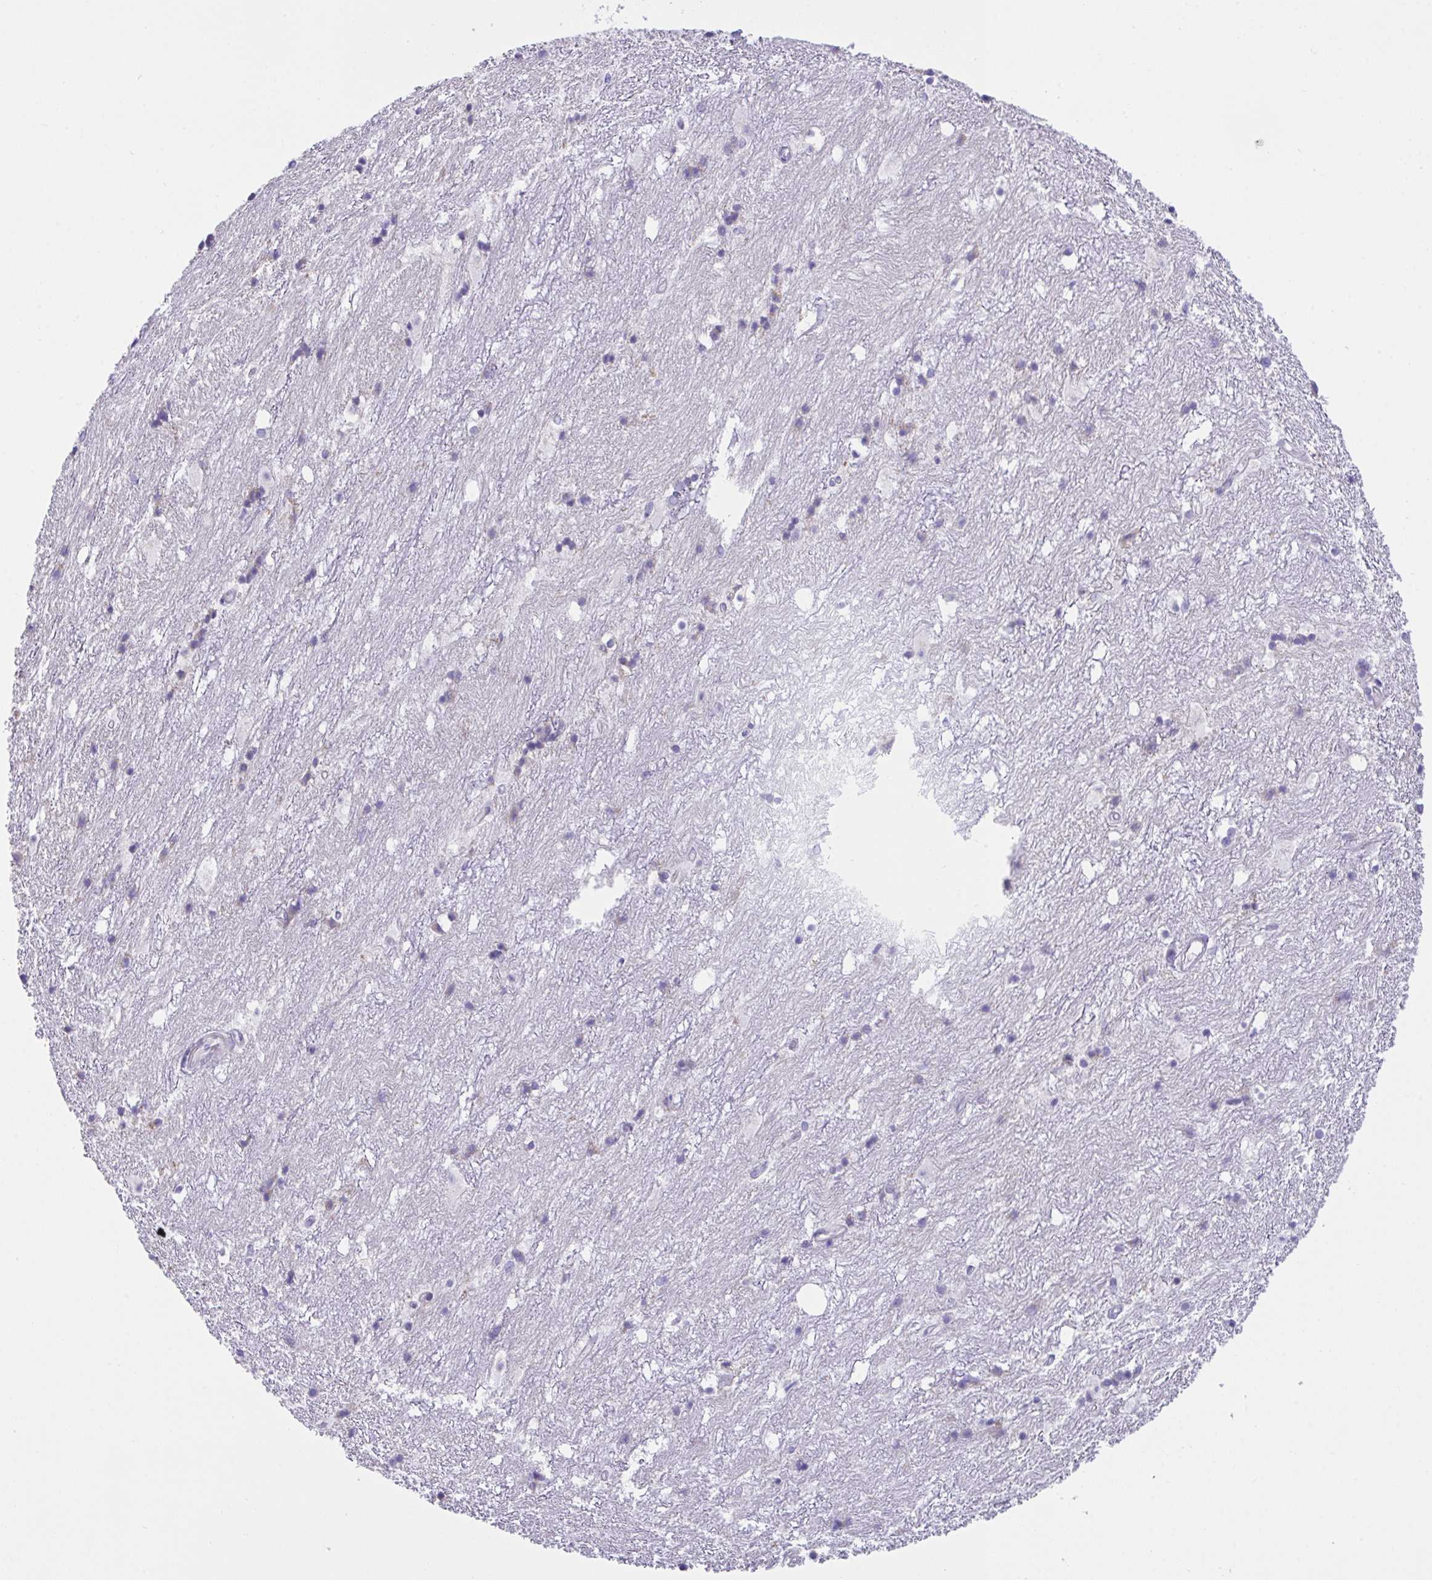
{"staining": {"intensity": "negative", "quantity": "none", "location": "none"}, "tissue": "hippocampus", "cell_type": "Glial cells", "image_type": "normal", "snomed": [{"axis": "morphology", "description": "Normal tissue, NOS"}, {"axis": "topography", "description": "Hippocampus"}], "caption": "This is an immunohistochemistry photomicrograph of unremarkable human hippocampus. There is no expression in glial cells.", "gene": "TMEM106B", "patient": {"sex": "female", "age": 52}}